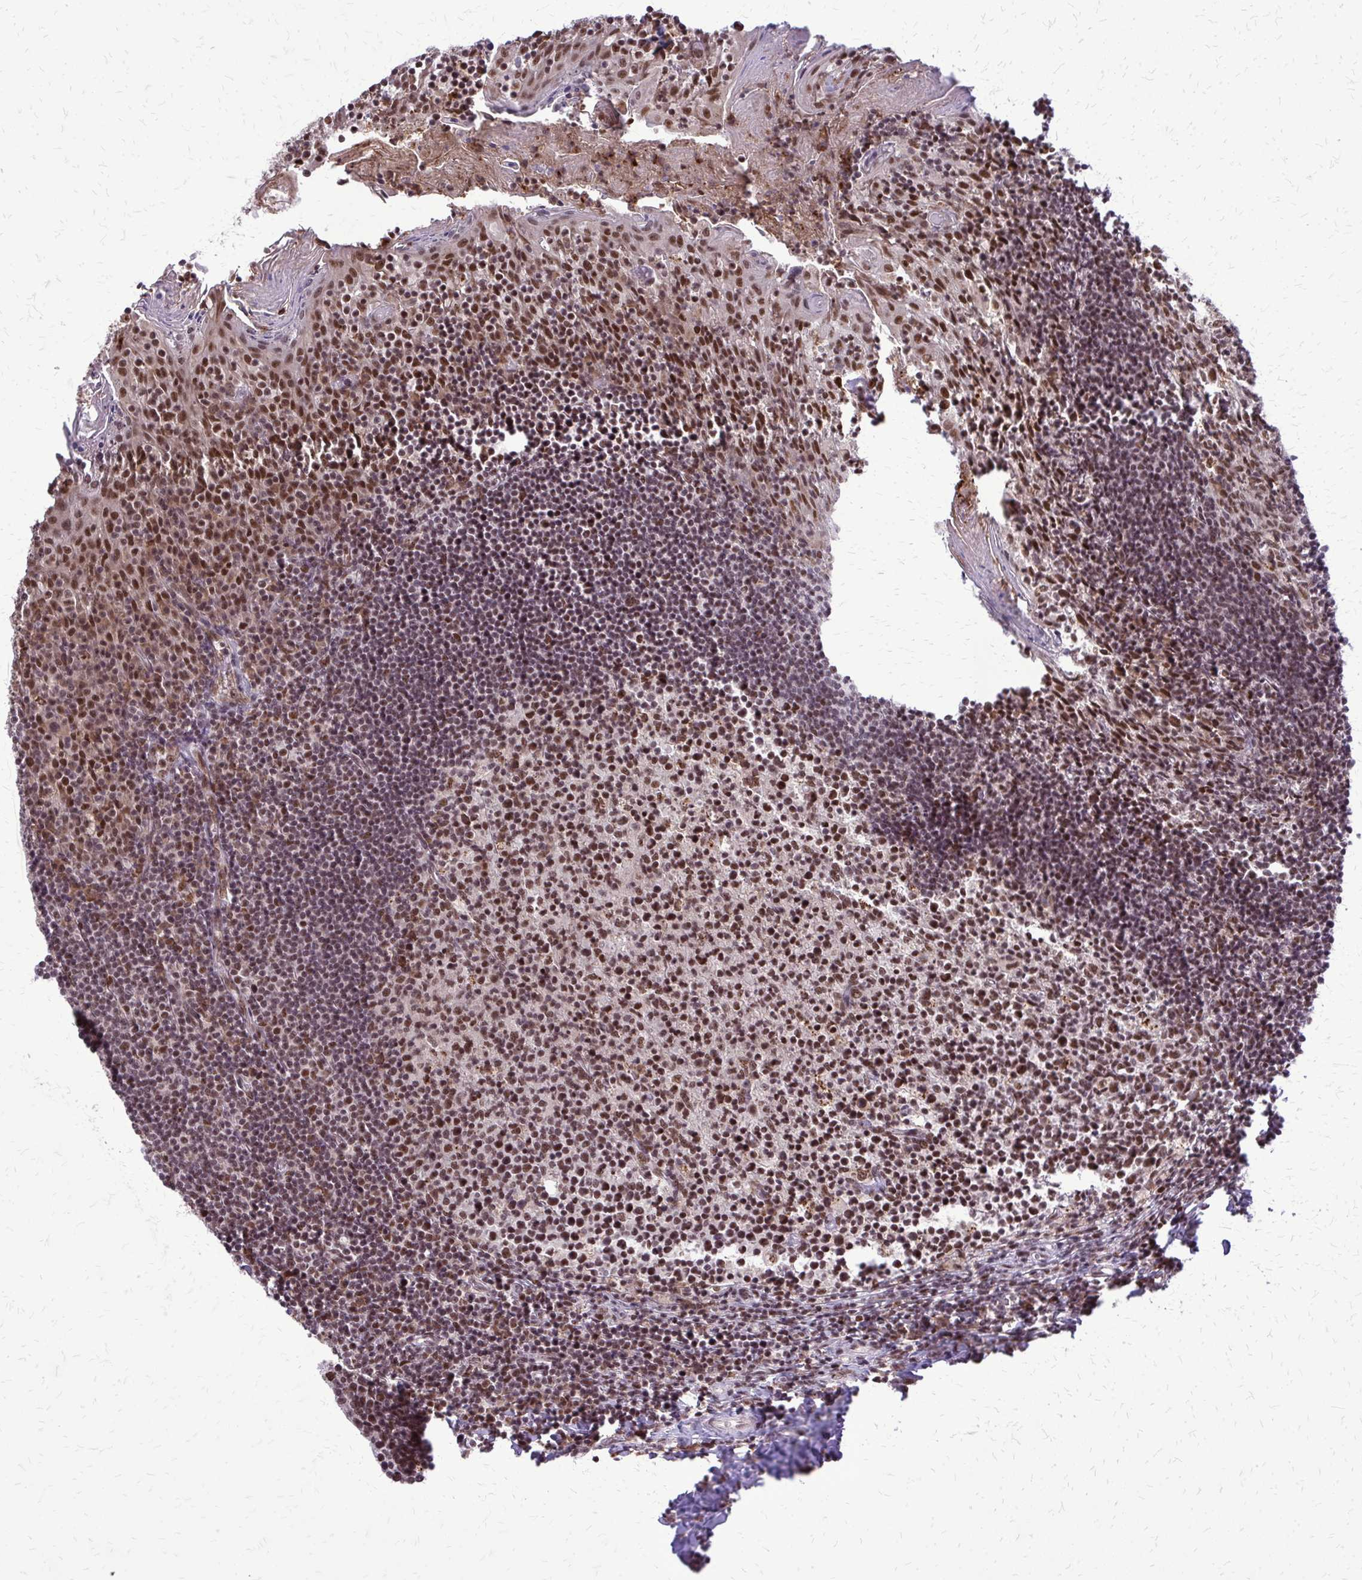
{"staining": {"intensity": "moderate", "quantity": ">75%", "location": "nuclear"}, "tissue": "tonsil", "cell_type": "Germinal center cells", "image_type": "normal", "snomed": [{"axis": "morphology", "description": "Normal tissue, NOS"}, {"axis": "topography", "description": "Tonsil"}], "caption": "Protein staining displays moderate nuclear positivity in approximately >75% of germinal center cells in benign tonsil. The staining was performed using DAB (3,3'-diaminobenzidine) to visualize the protein expression in brown, while the nuclei were stained in blue with hematoxylin (Magnification: 20x).", "gene": "HDAC3", "patient": {"sex": "female", "age": 10}}